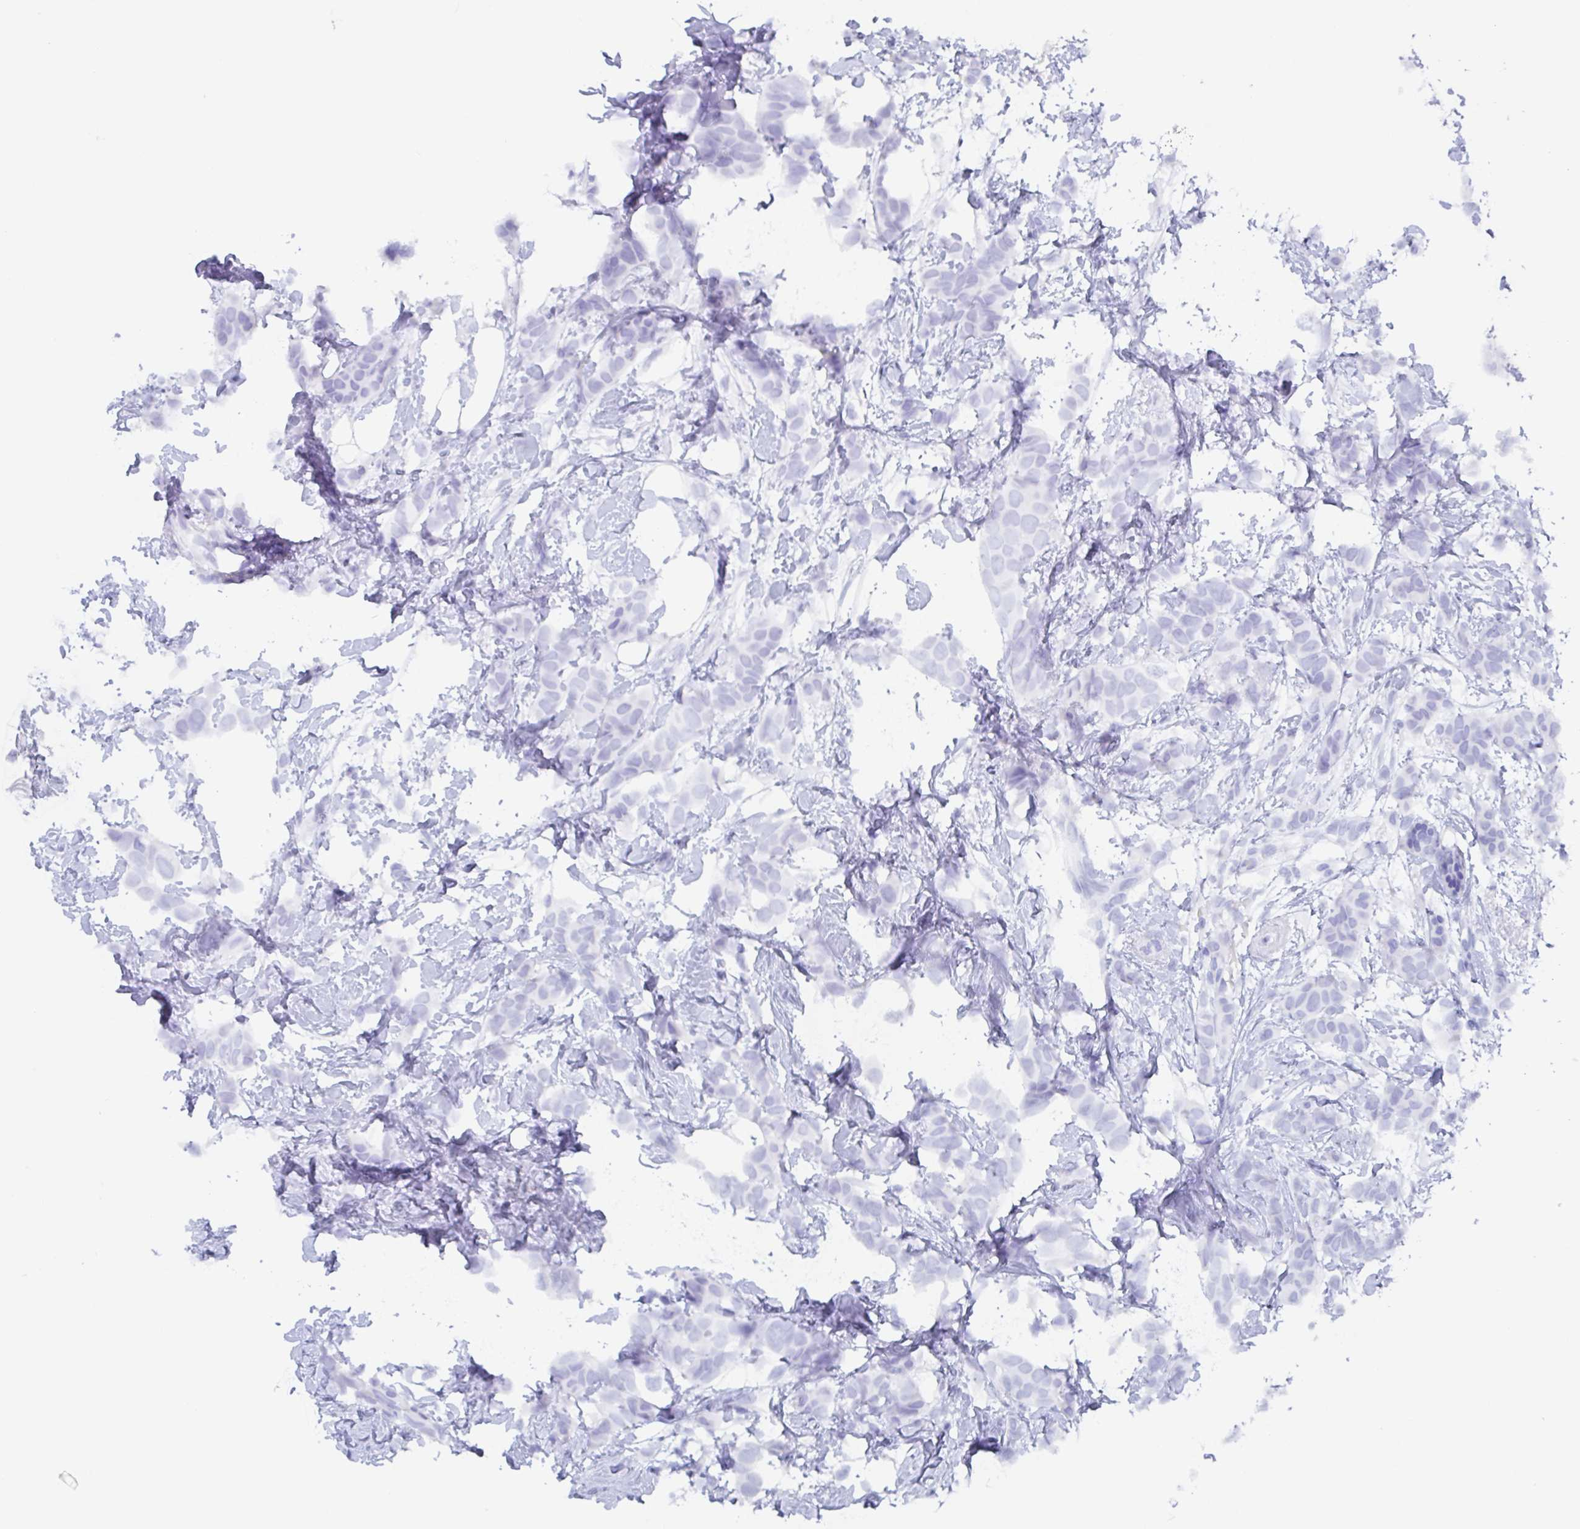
{"staining": {"intensity": "negative", "quantity": "none", "location": "none"}, "tissue": "breast cancer", "cell_type": "Tumor cells", "image_type": "cancer", "snomed": [{"axis": "morphology", "description": "Duct carcinoma"}, {"axis": "topography", "description": "Breast"}], "caption": "Tumor cells are negative for protein expression in human invasive ductal carcinoma (breast).", "gene": "AGFG2", "patient": {"sex": "female", "age": 62}}